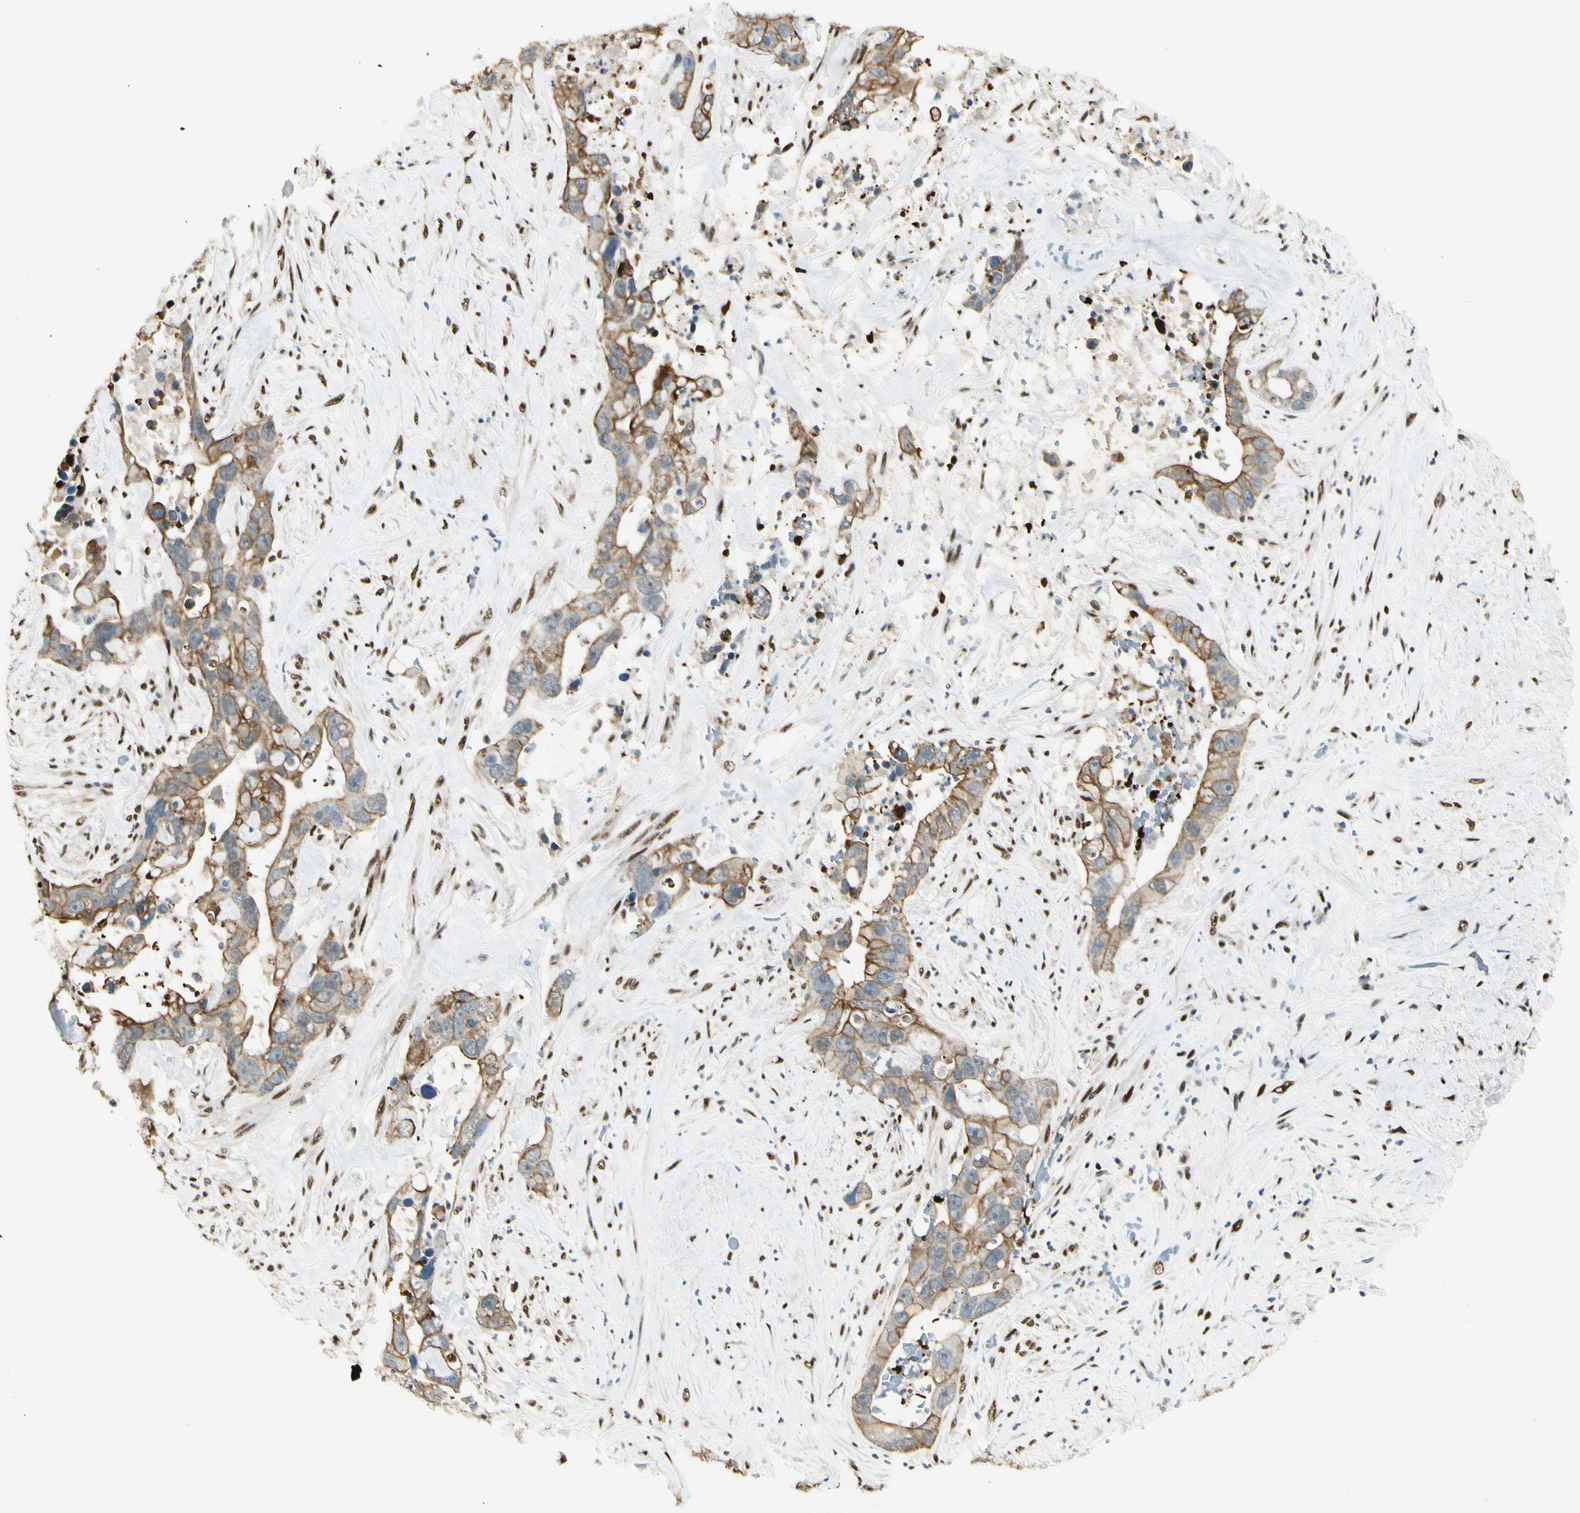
{"staining": {"intensity": "moderate", "quantity": ">75%", "location": "cytoplasmic/membranous"}, "tissue": "liver cancer", "cell_type": "Tumor cells", "image_type": "cancer", "snomed": [{"axis": "morphology", "description": "Cholangiocarcinoma"}, {"axis": "topography", "description": "Liver"}], "caption": "Brown immunohistochemical staining in human liver cancer shows moderate cytoplasmic/membranous staining in about >75% of tumor cells. (DAB IHC with brightfield microscopy, high magnification).", "gene": "ATXN1", "patient": {"sex": "female", "age": 65}}